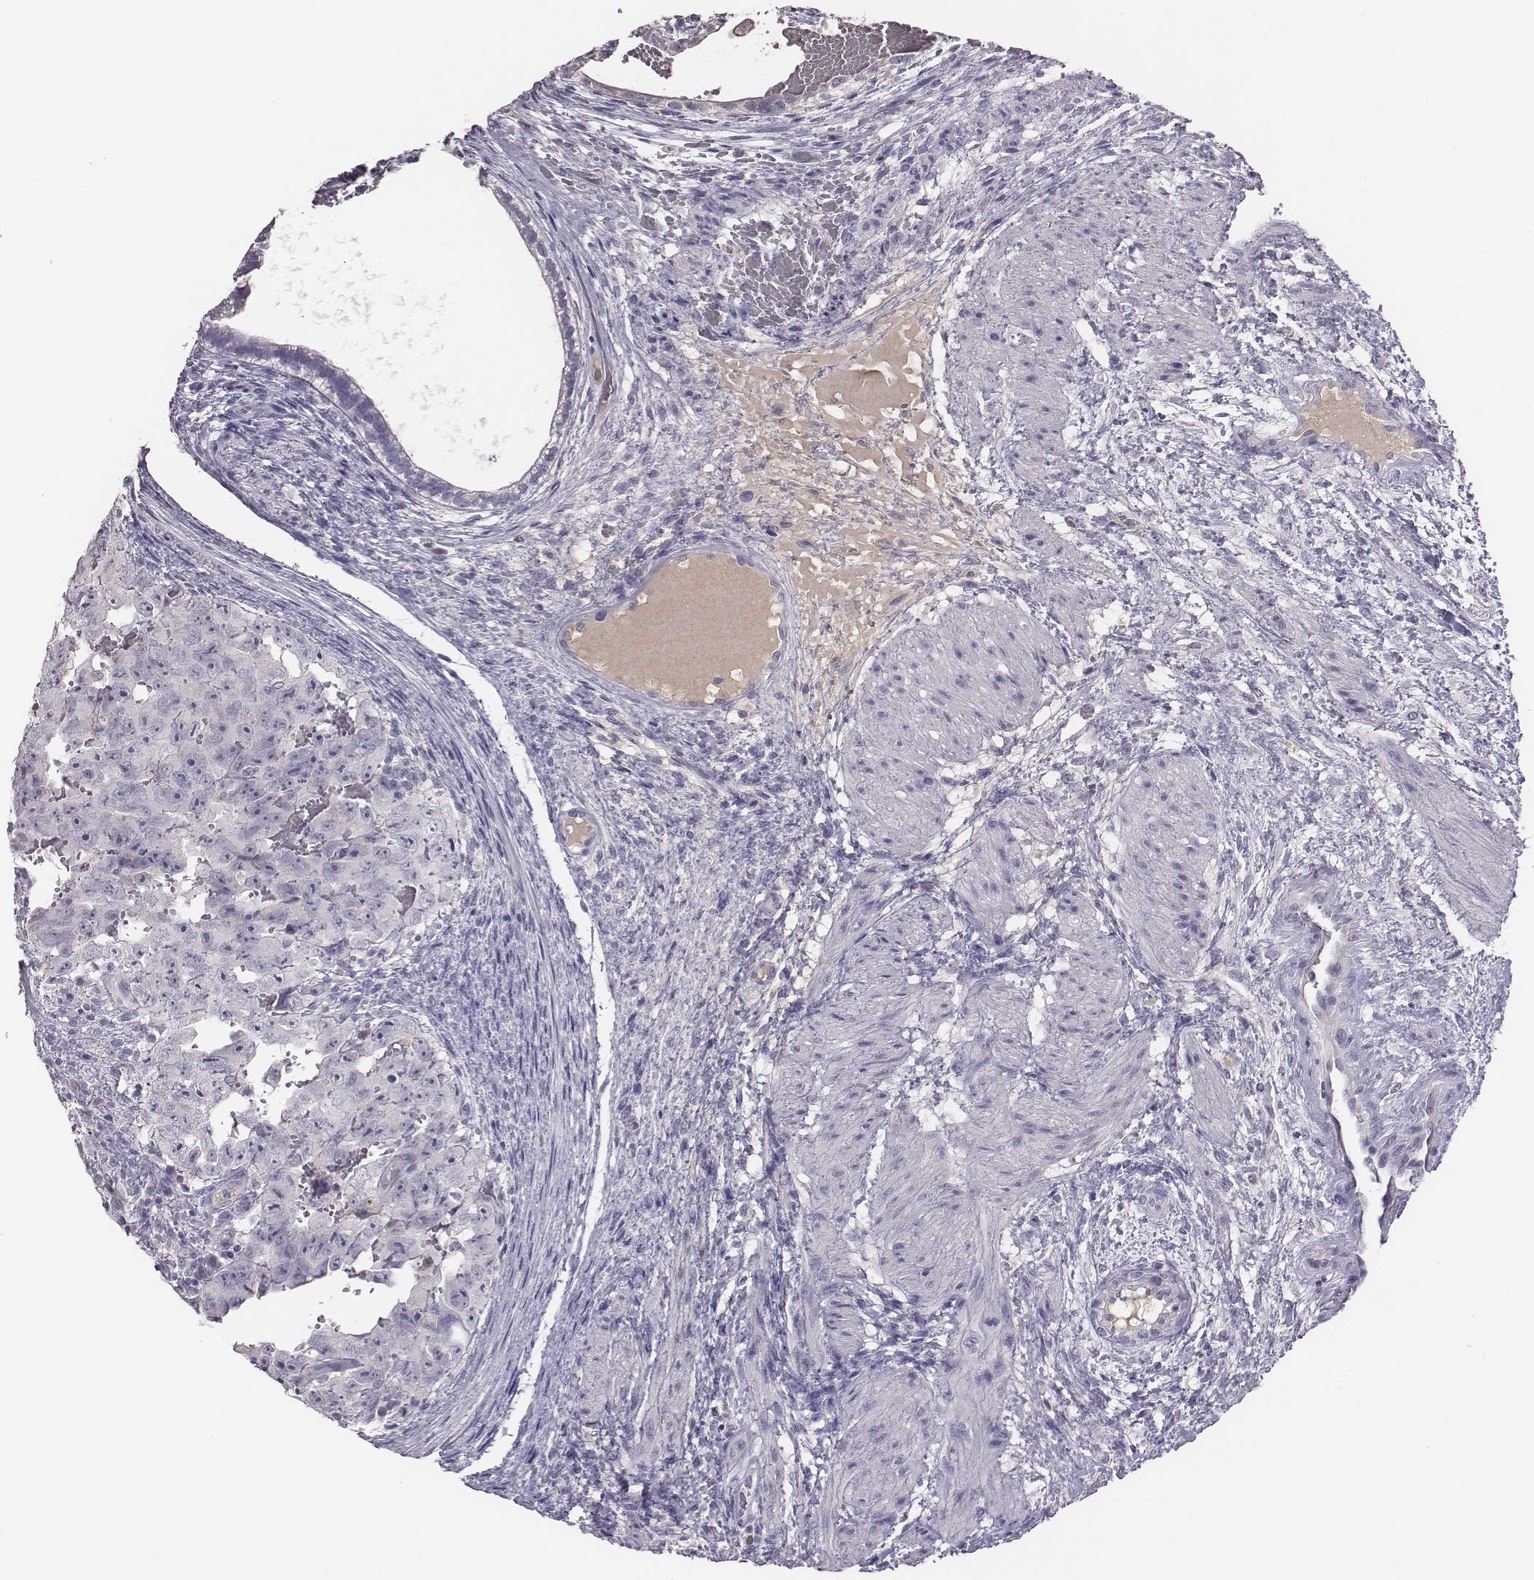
{"staining": {"intensity": "negative", "quantity": "none", "location": "none"}, "tissue": "testis cancer", "cell_type": "Tumor cells", "image_type": "cancer", "snomed": [{"axis": "morphology", "description": "Normal tissue, NOS"}, {"axis": "morphology", "description": "Carcinoma, Embryonal, NOS"}, {"axis": "topography", "description": "Testis"}, {"axis": "topography", "description": "Epididymis"}], "caption": "There is no significant staining in tumor cells of embryonal carcinoma (testis). (DAB (3,3'-diaminobenzidine) IHC, high magnification).", "gene": "EN1", "patient": {"sex": "male", "age": 24}}